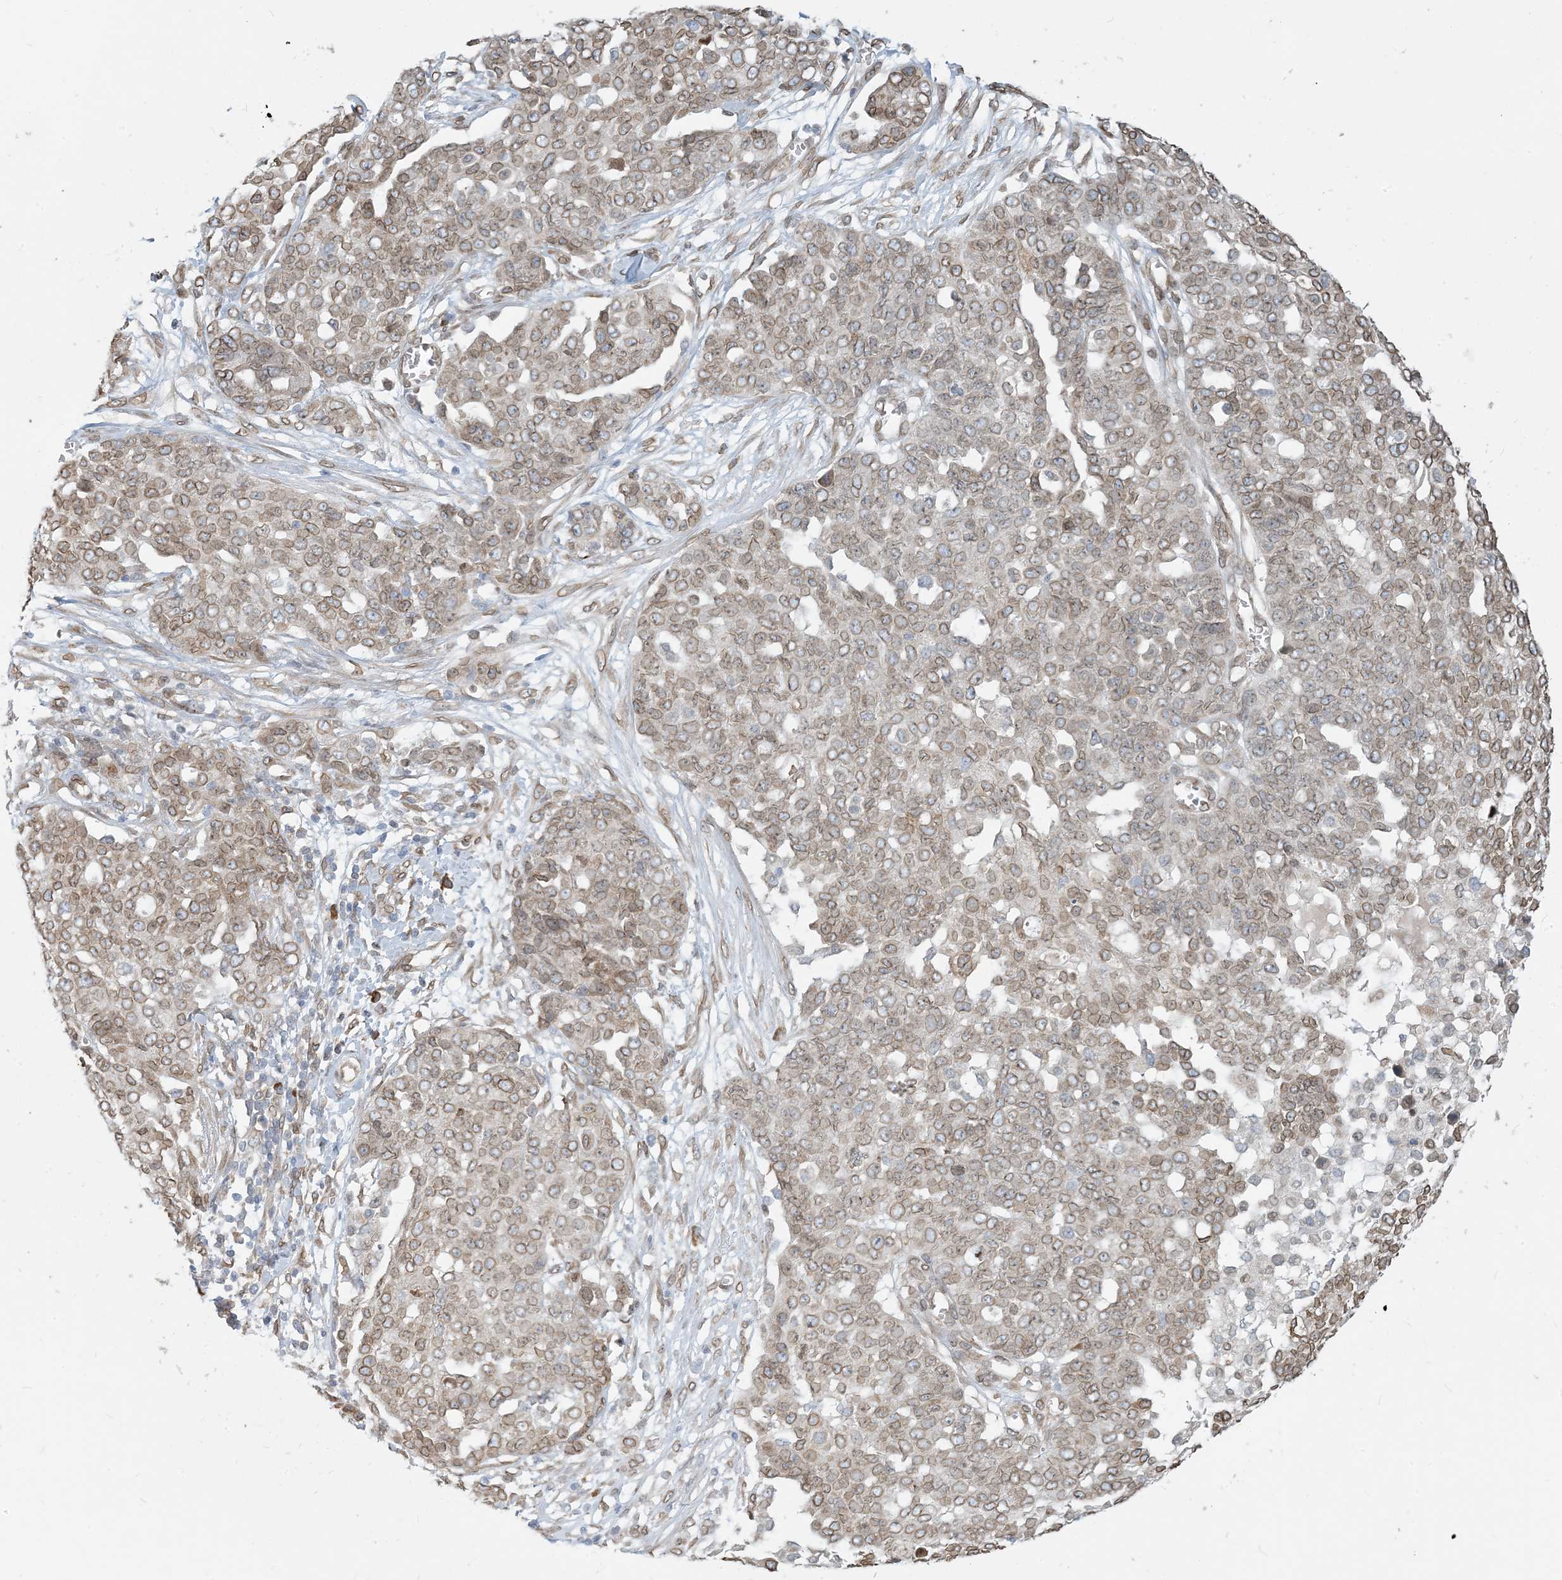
{"staining": {"intensity": "weak", "quantity": ">75%", "location": "cytoplasmic/membranous,nuclear"}, "tissue": "ovarian cancer", "cell_type": "Tumor cells", "image_type": "cancer", "snomed": [{"axis": "morphology", "description": "Cystadenocarcinoma, serous, NOS"}, {"axis": "topography", "description": "Soft tissue"}, {"axis": "topography", "description": "Ovary"}], "caption": "Protein staining of ovarian cancer (serous cystadenocarcinoma) tissue displays weak cytoplasmic/membranous and nuclear expression in about >75% of tumor cells.", "gene": "WWP1", "patient": {"sex": "female", "age": 57}}